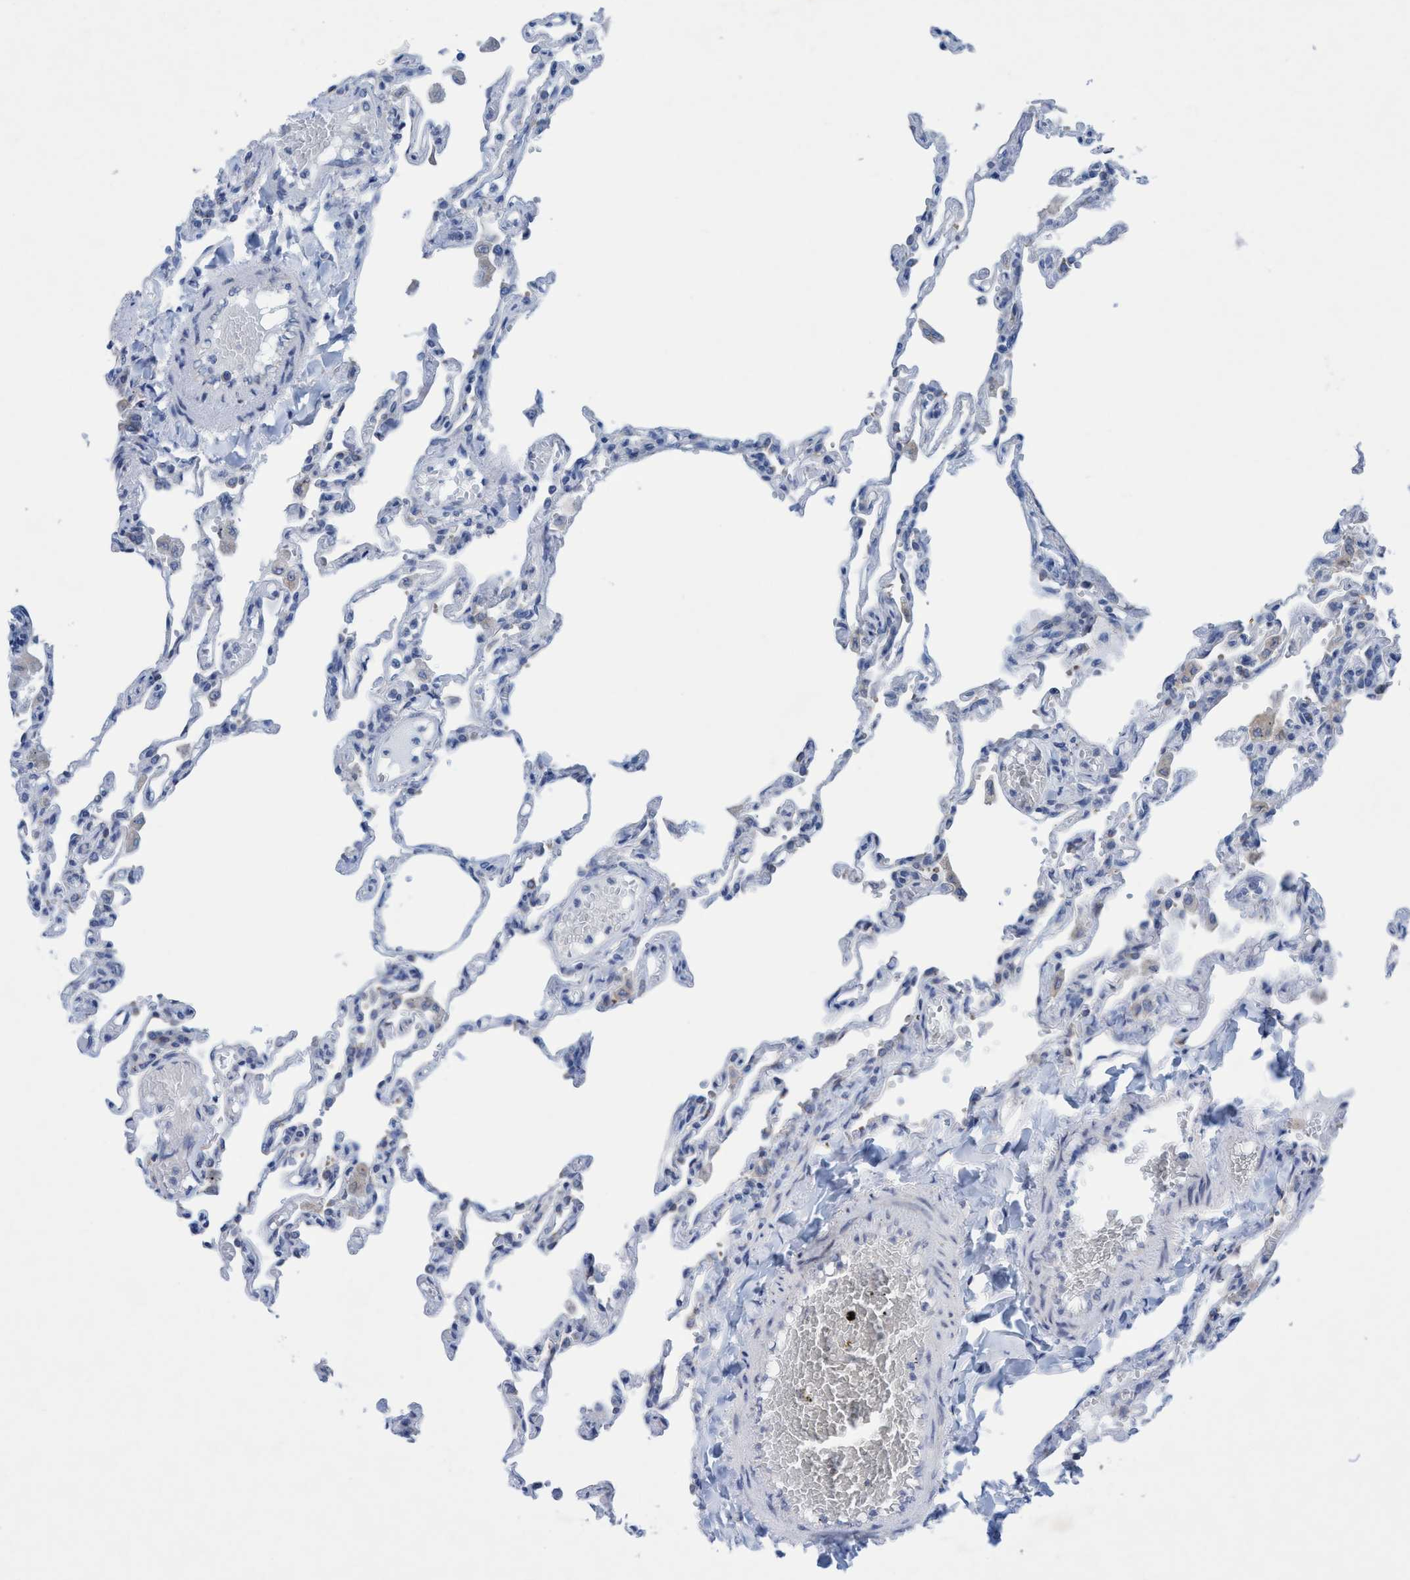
{"staining": {"intensity": "negative", "quantity": "none", "location": "none"}, "tissue": "lung", "cell_type": "Alveolar cells", "image_type": "normal", "snomed": [{"axis": "morphology", "description": "Normal tissue, NOS"}, {"axis": "topography", "description": "Lung"}], "caption": "Immunohistochemistry micrograph of normal lung: lung stained with DAB shows no significant protein staining in alveolar cells.", "gene": "RSAD1", "patient": {"sex": "male", "age": 21}}